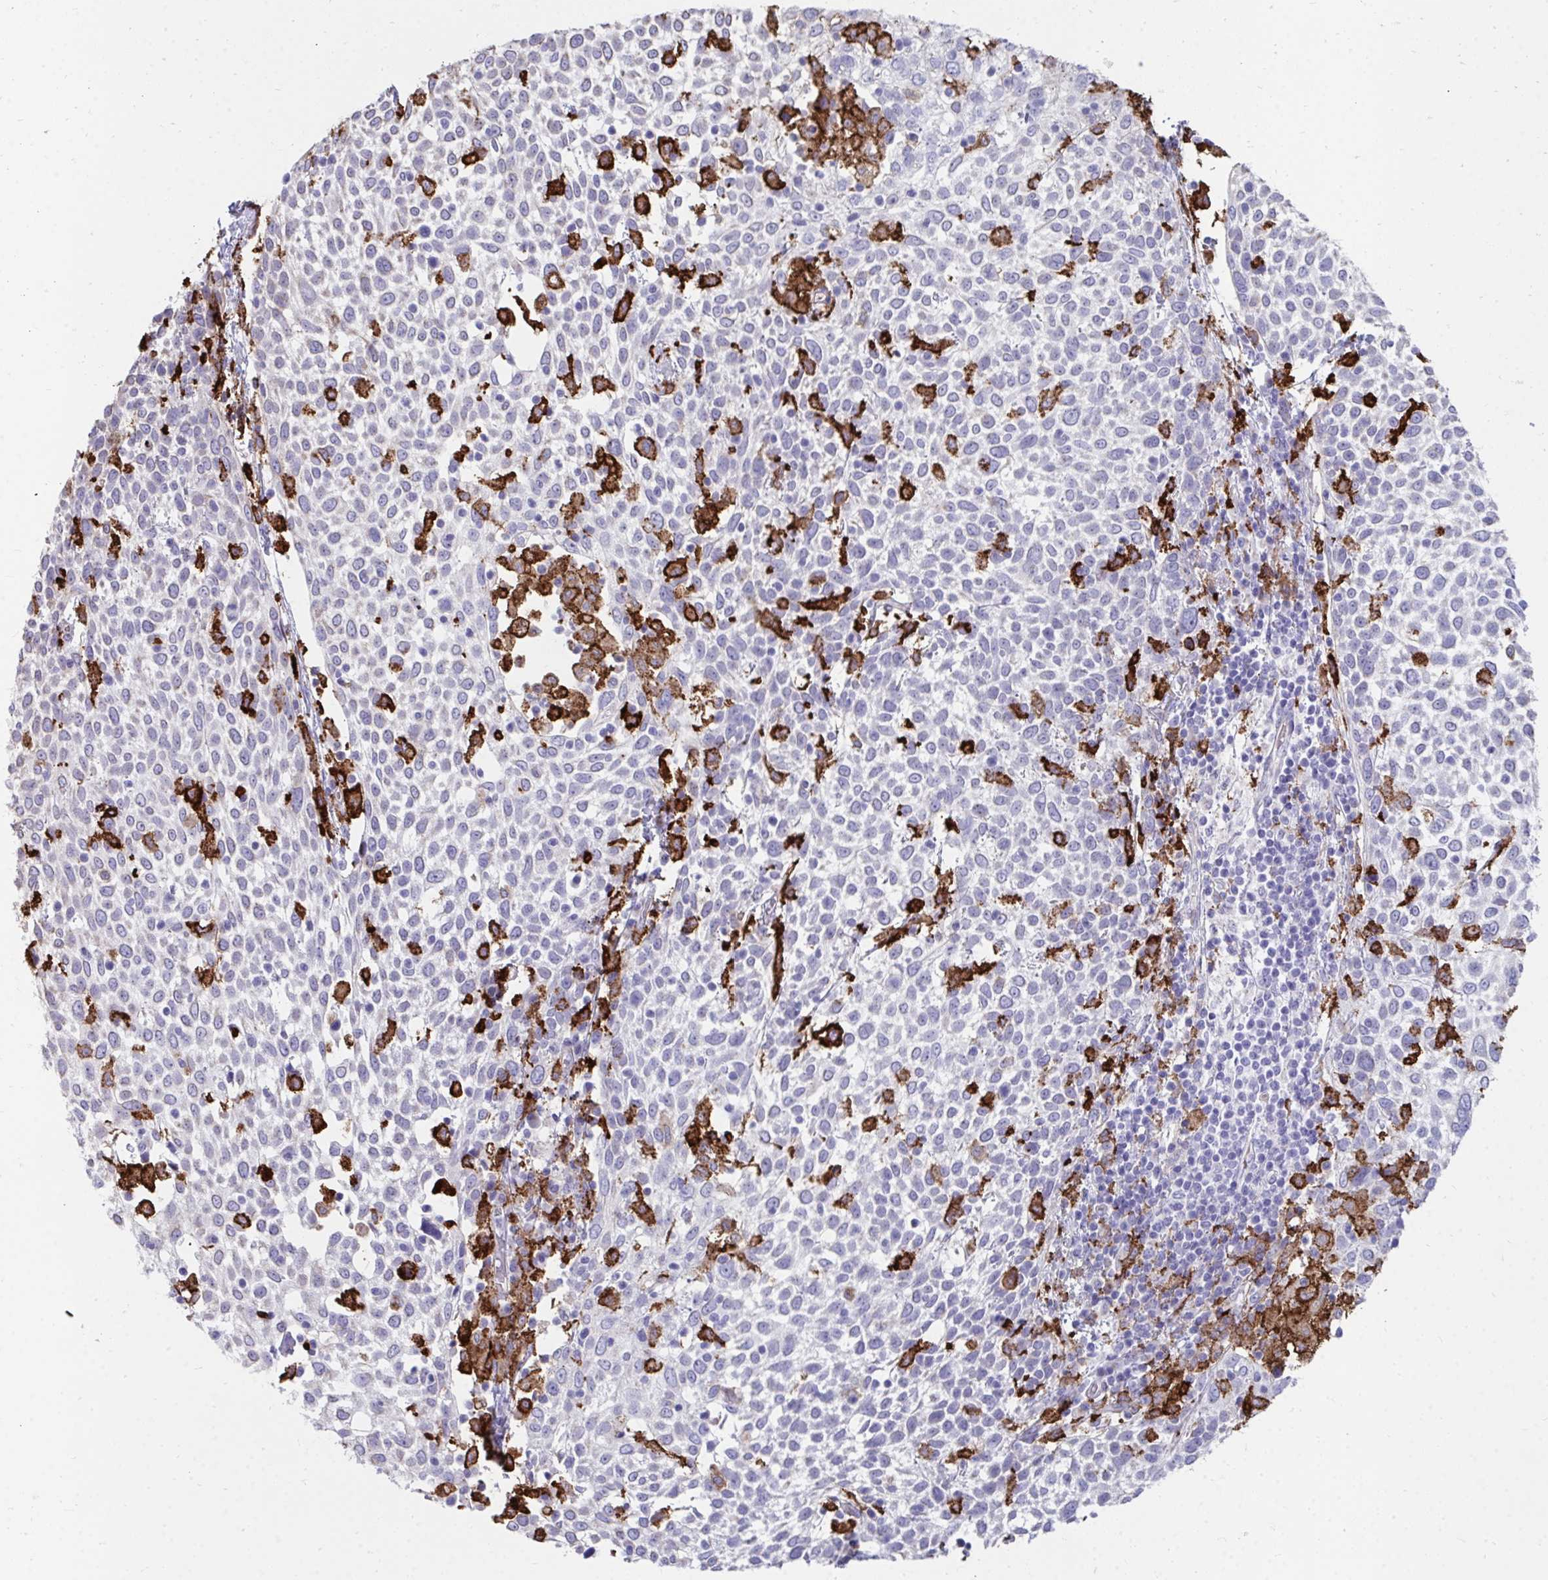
{"staining": {"intensity": "negative", "quantity": "none", "location": "none"}, "tissue": "cervical cancer", "cell_type": "Tumor cells", "image_type": "cancer", "snomed": [{"axis": "morphology", "description": "Squamous cell carcinoma, NOS"}, {"axis": "topography", "description": "Cervix"}], "caption": "There is no significant expression in tumor cells of cervical cancer (squamous cell carcinoma).", "gene": "CD163", "patient": {"sex": "female", "age": 61}}